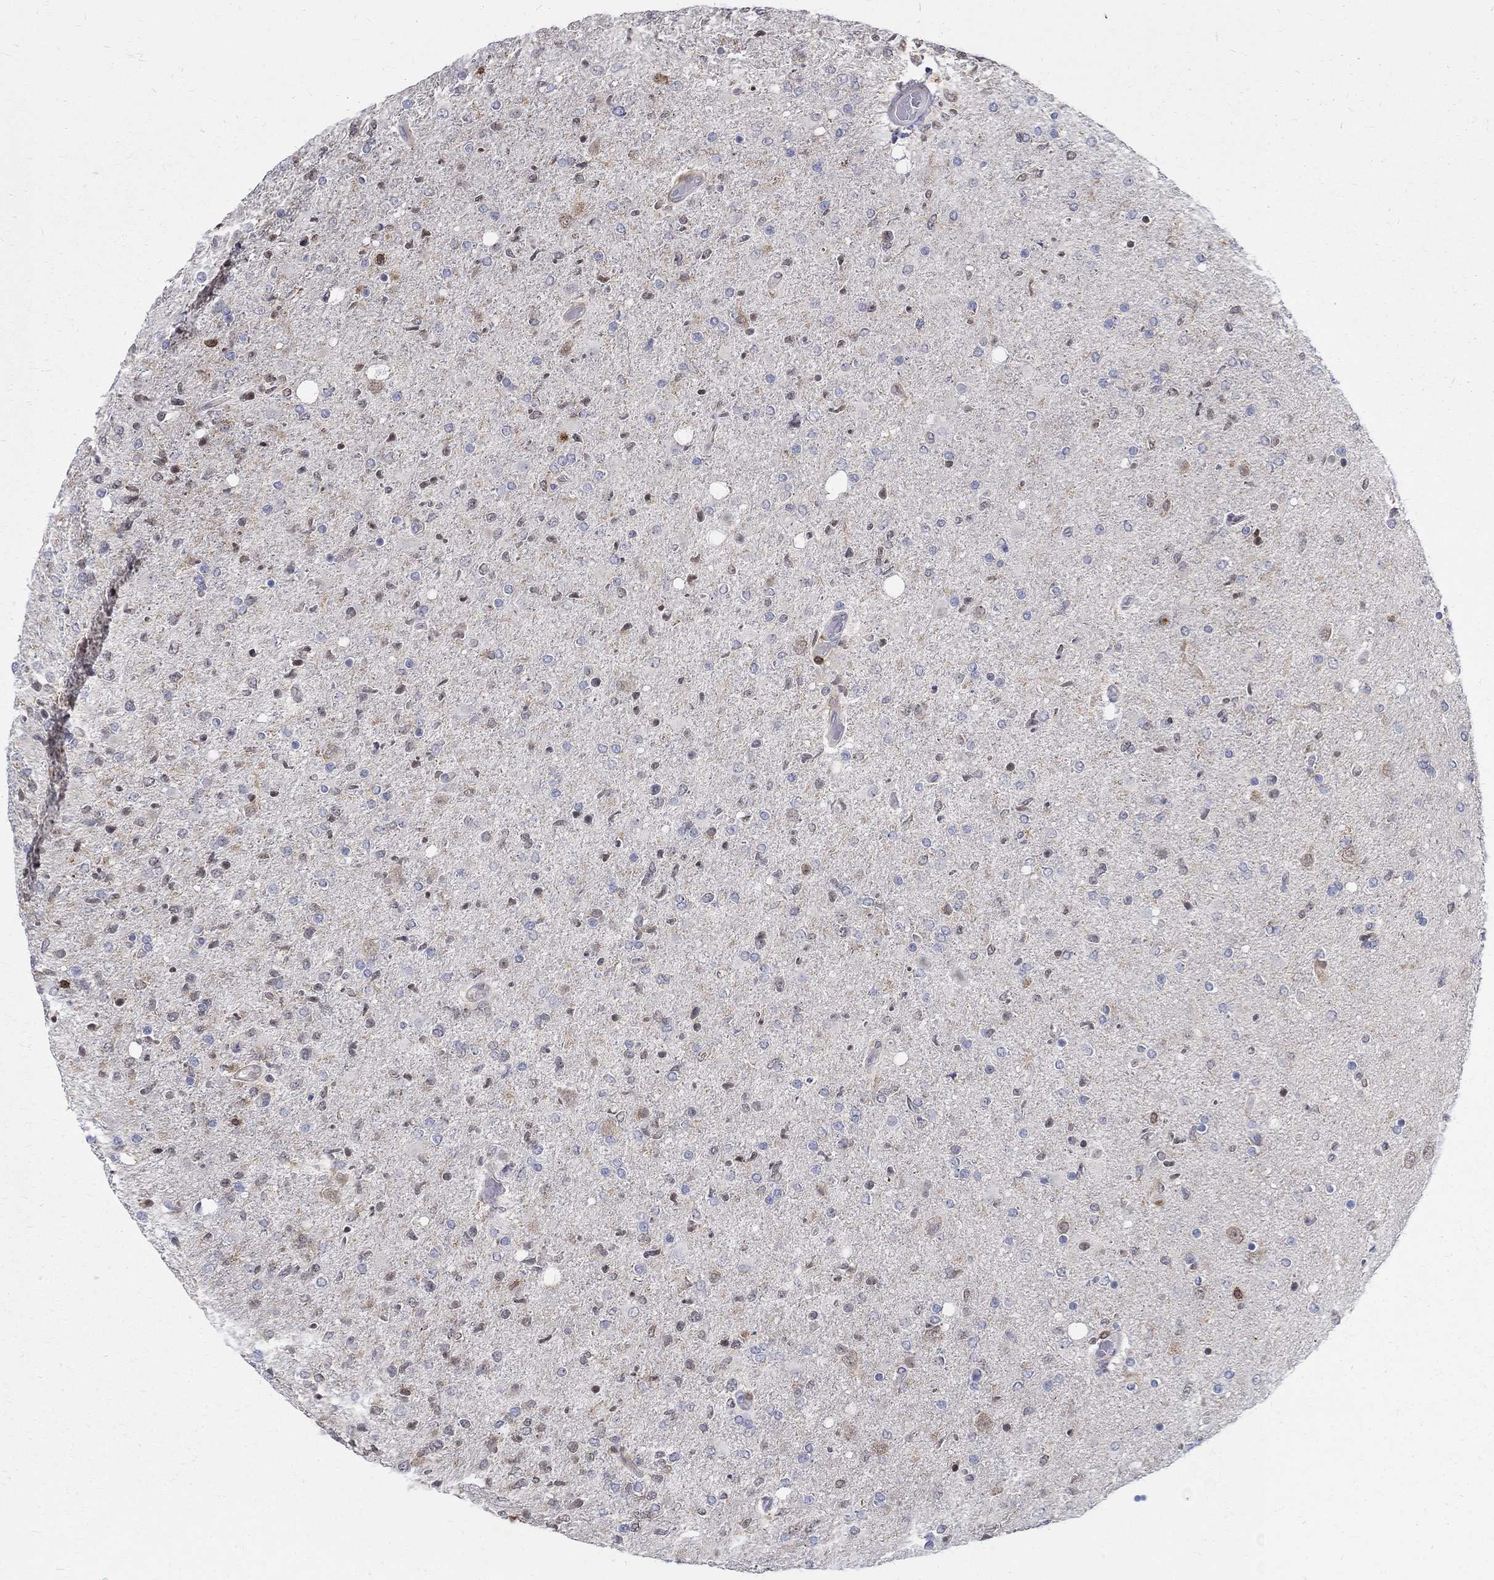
{"staining": {"intensity": "weak", "quantity": "<25%", "location": "nuclear"}, "tissue": "glioma", "cell_type": "Tumor cells", "image_type": "cancer", "snomed": [{"axis": "morphology", "description": "Glioma, malignant, High grade"}, {"axis": "topography", "description": "Cerebral cortex"}], "caption": "Tumor cells show no significant staining in glioma.", "gene": "AGAP2", "patient": {"sex": "male", "age": 70}}